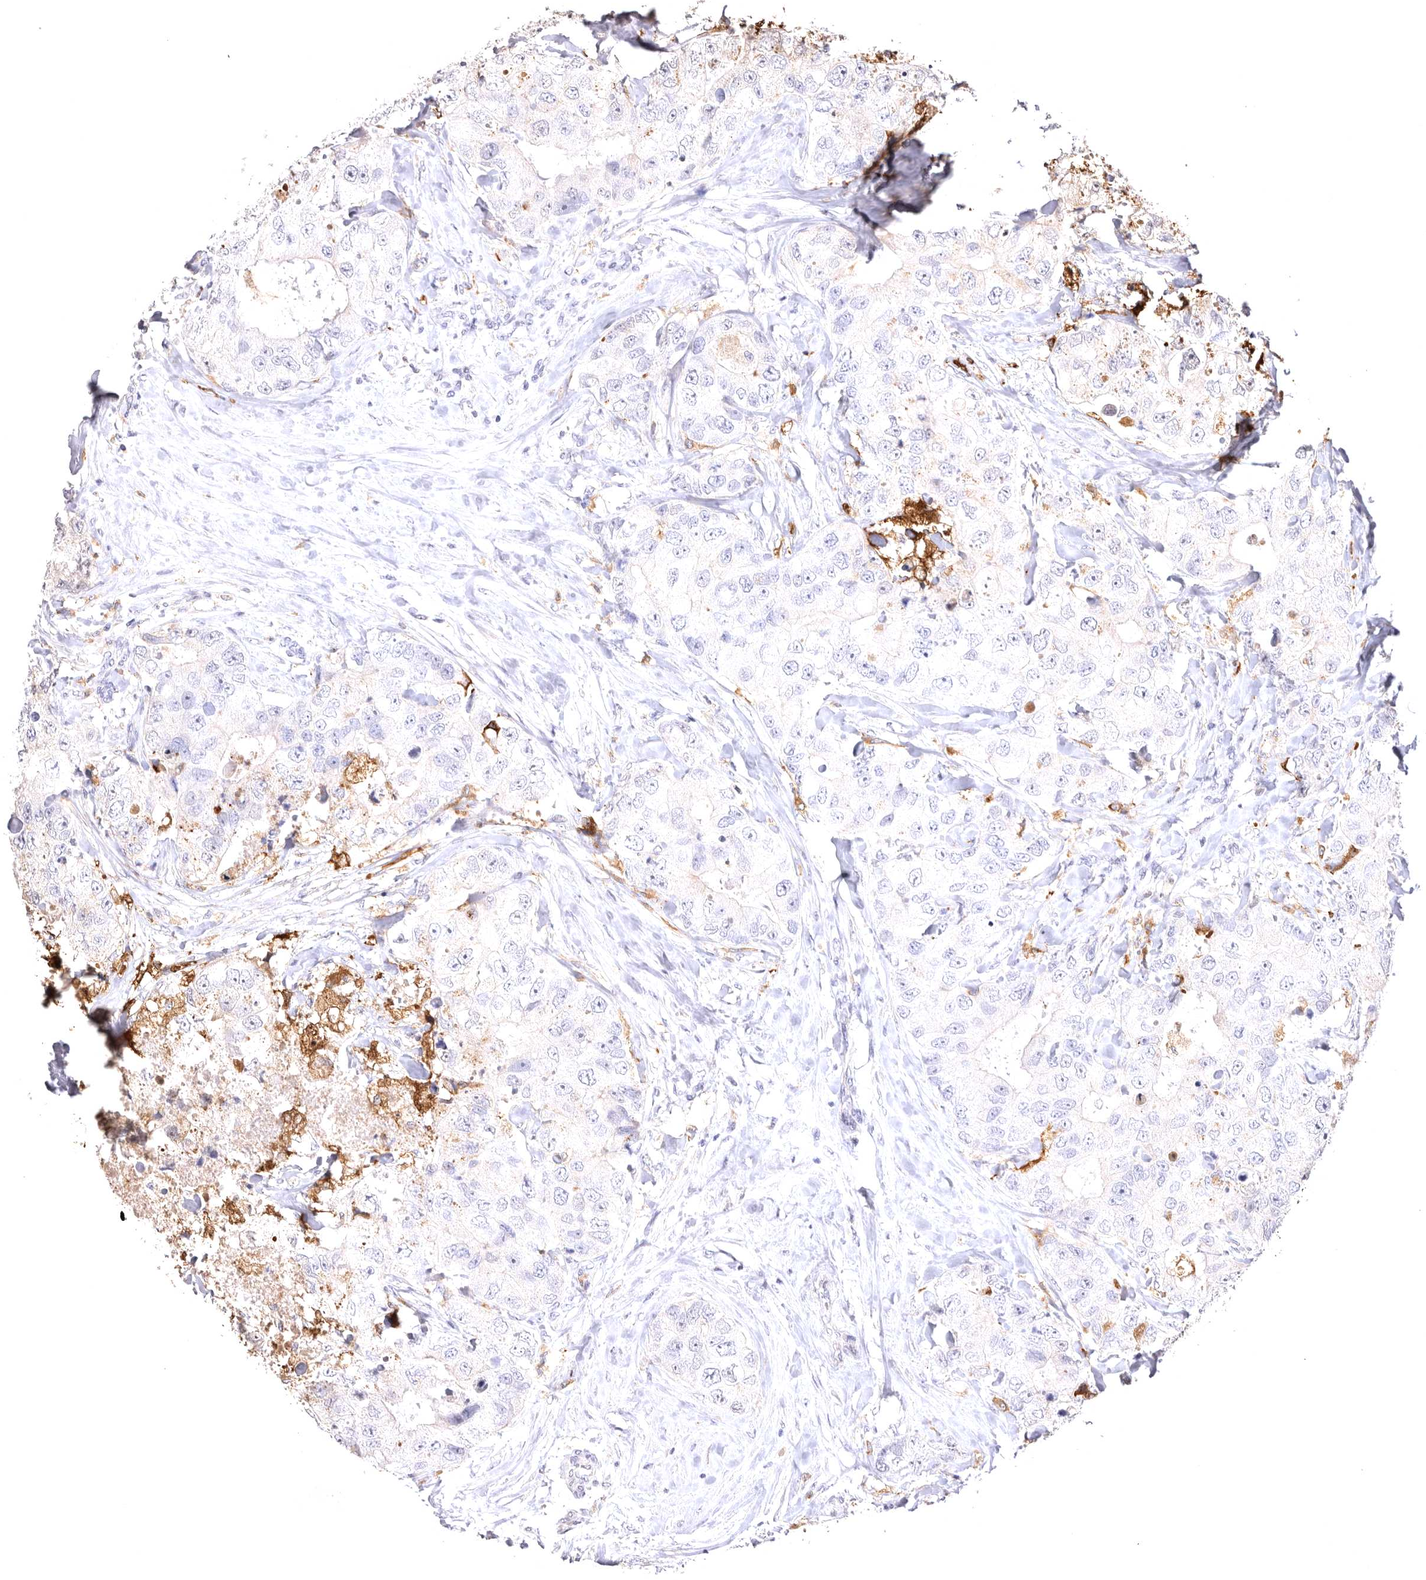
{"staining": {"intensity": "negative", "quantity": "none", "location": "none"}, "tissue": "breast cancer", "cell_type": "Tumor cells", "image_type": "cancer", "snomed": [{"axis": "morphology", "description": "Duct carcinoma"}, {"axis": "topography", "description": "Breast"}], "caption": "Protein analysis of invasive ductal carcinoma (breast) demonstrates no significant staining in tumor cells. (IHC, brightfield microscopy, high magnification).", "gene": "VPS45", "patient": {"sex": "female", "age": 62}}